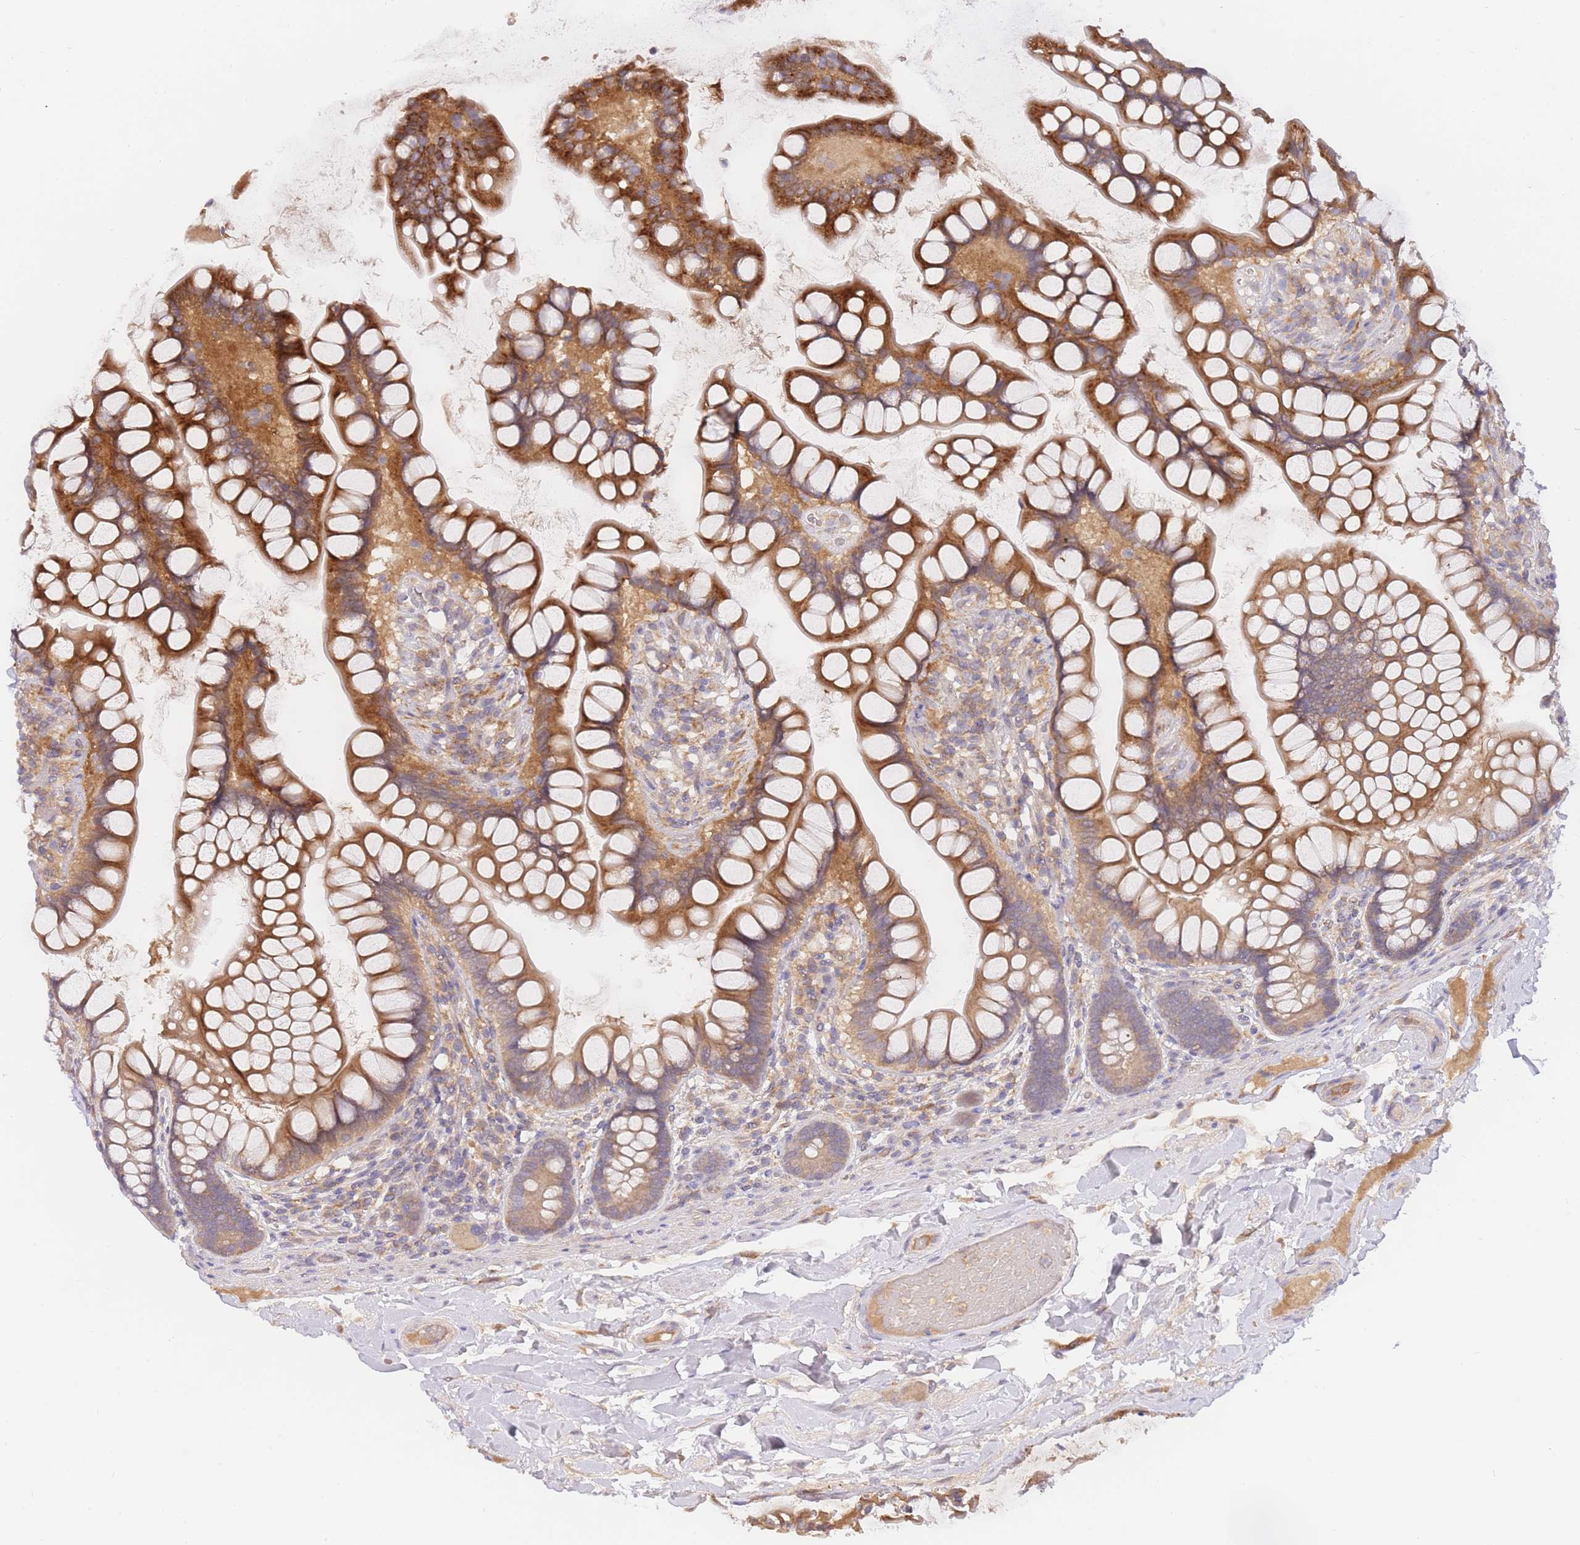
{"staining": {"intensity": "strong", "quantity": ">75%", "location": "cytoplasmic/membranous"}, "tissue": "small intestine", "cell_type": "Glandular cells", "image_type": "normal", "snomed": [{"axis": "morphology", "description": "Normal tissue, NOS"}, {"axis": "topography", "description": "Small intestine"}], "caption": "Protein staining of normal small intestine shows strong cytoplasmic/membranous positivity in about >75% of glandular cells. Ihc stains the protein in brown and the nuclei are stained blue.", "gene": "ZNF577", "patient": {"sex": "male", "age": 70}}